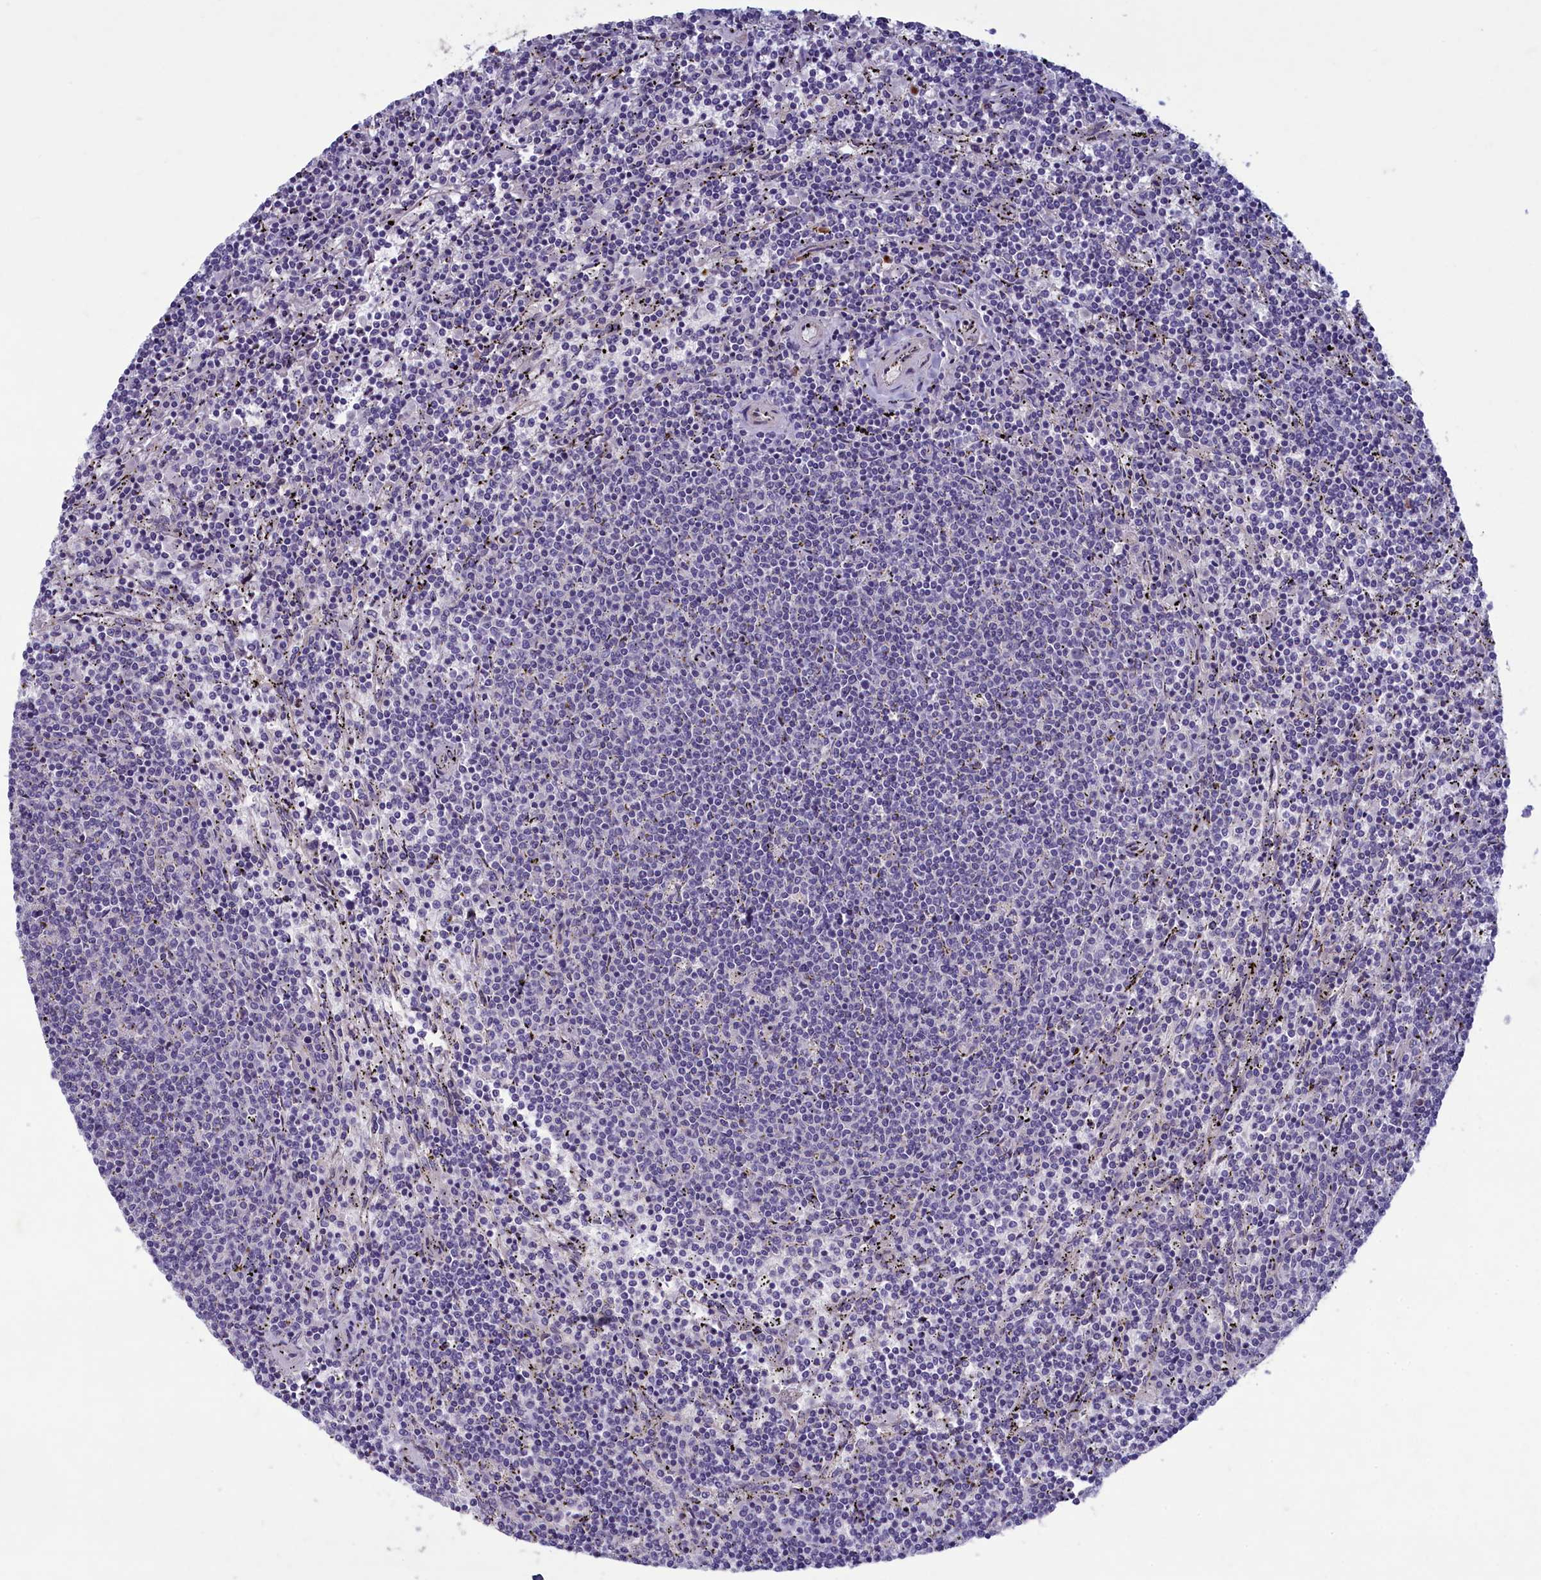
{"staining": {"intensity": "negative", "quantity": "none", "location": "none"}, "tissue": "lymphoma", "cell_type": "Tumor cells", "image_type": "cancer", "snomed": [{"axis": "morphology", "description": "Malignant lymphoma, non-Hodgkin's type, Low grade"}, {"axis": "topography", "description": "Spleen"}], "caption": "Tumor cells are negative for protein expression in human lymphoma.", "gene": "PLEKHG6", "patient": {"sex": "female", "age": 50}}